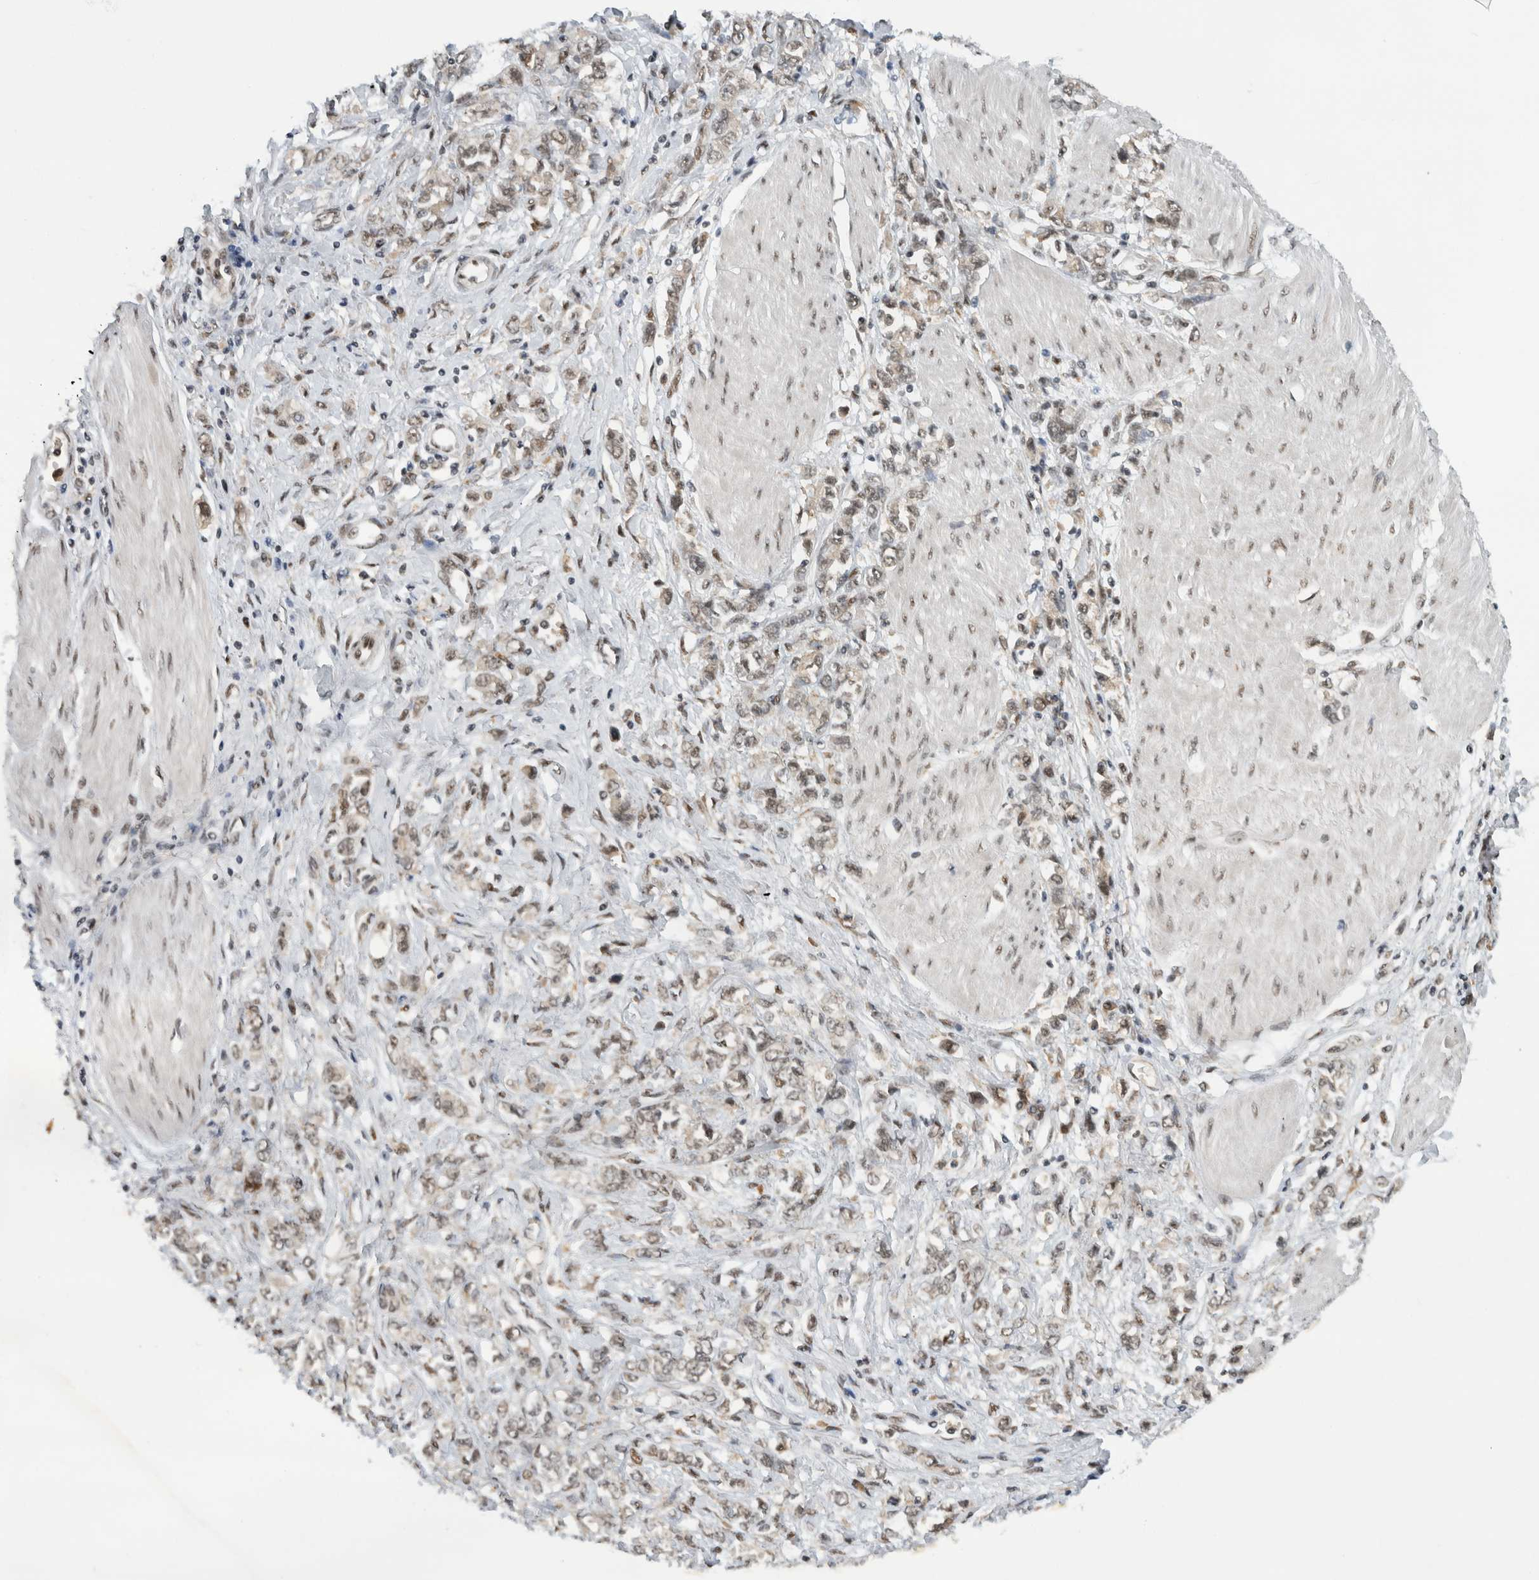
{"staining": {"intensity": "weak", "quantity": "25%-75%", "location": "nuclear"}, "tissue": "stomach cancer", "cell_type": "Tumor cells", "image_type": "cancer", "snomed": [{"axis": "morphology", "description": "Adenocarcinoma, NOS"}, {"axis": "topography", "description": "Stomach"}], "caption": "This is a micrograph of immunohistochemistry (IHC) staining of adenocarcinoma (stomach), which shows weak expression in the nuclear of tumor cells.", "gene": "NCAPG2", "patient": {"sex": "female", "age": 76}}